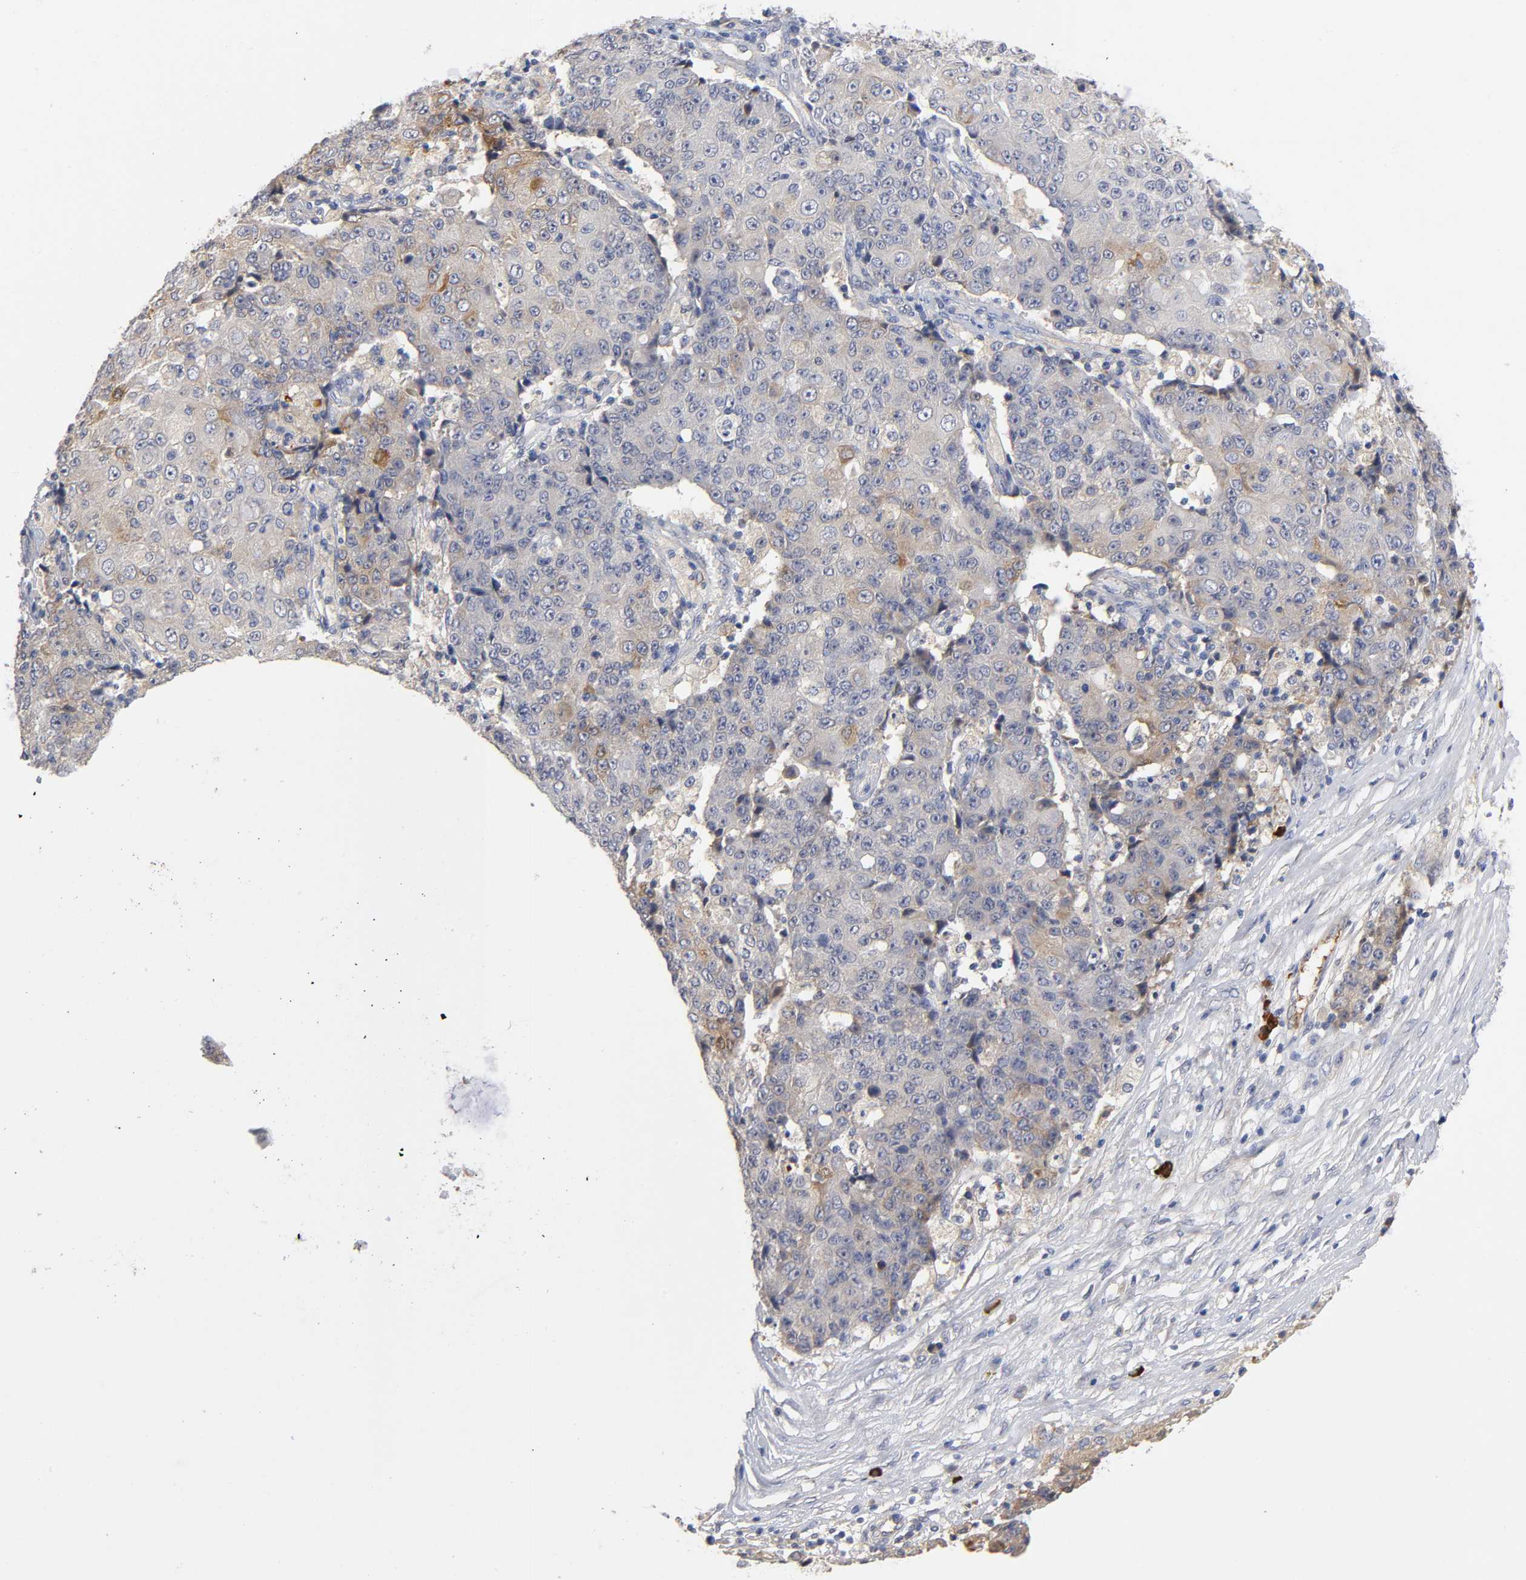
{"staining": {"intensity": "weak", "quantity": ">75%", "location": "cytoplasmic/membranous"}, "tissue": "ovarian cancer", "cell_type": "Tumor cells", "image_type": "cancer", "snomed": [{"axis": "morphology", "description": "Carcinoma, endometroid"}, {"axis": "topography", "description": "Ovary"}], "caption": "A micrograph of human ovarian endometroid carcinoma stained for a protein demonstrates weak cytoplasmic/membranous brown staining in tumor cells.", "gene": "NOVA1", "patient": {"sex": "female", "age": 42}}